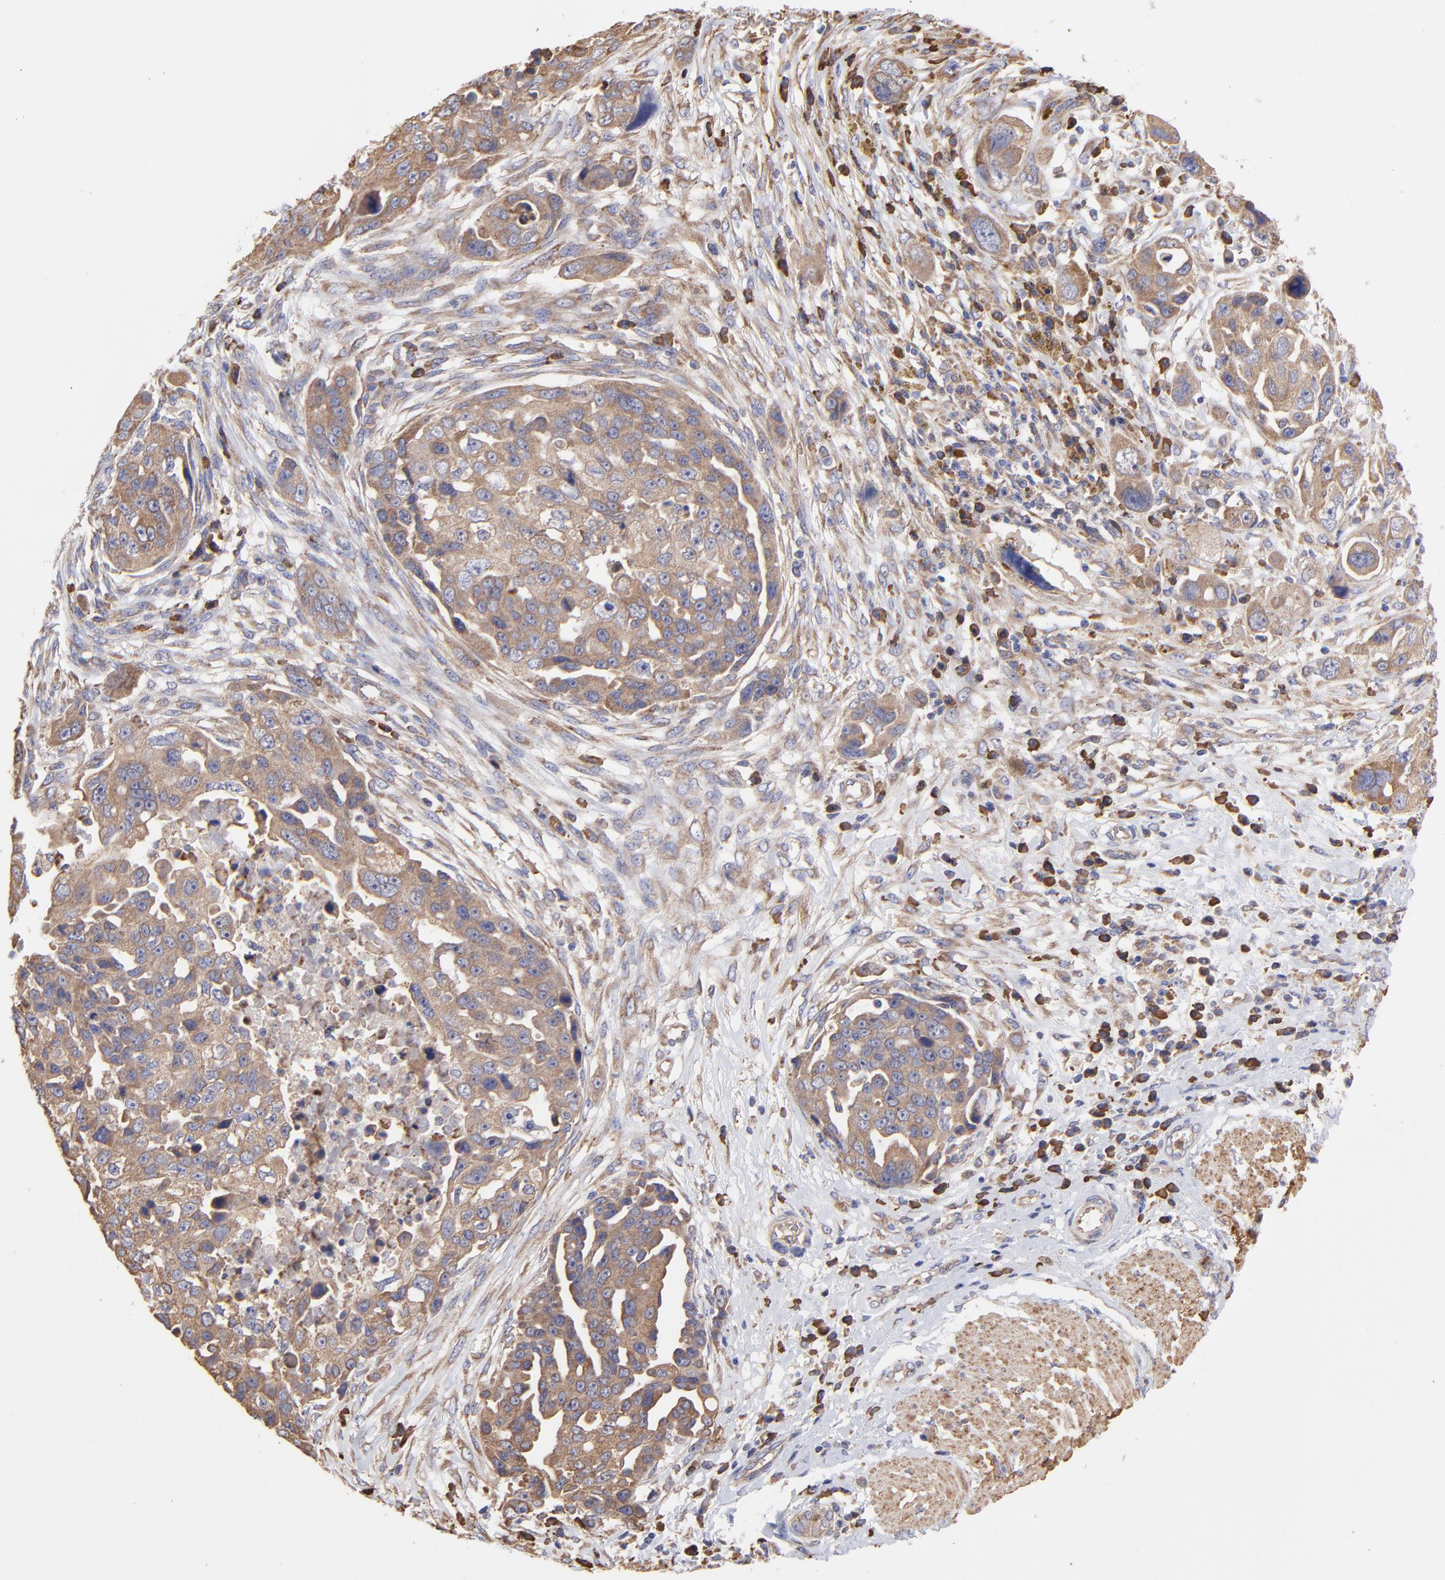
{"staining": {"intensity": "moderate", "quantity": ">75%", "location": "cytoplasmic/membranous"}, "tissue": "ovarian cancer", "cell_type": "Tumor cells", "image_type": "cancer", "snomed": [{"axis": "morphology", "description": "Carcinoma, endometroid"}, {"axis": "topography", "description": "Ovary"}], "caption": "IHC photomicrograph of ovarian endometroid carcinoma stained for a protein (brown), which reveals medium levels of moderate cytoplasmic/membranous positivity in approximately >75% of tumor cells.", "gene": "PFKM", "patient": {"sex": "female", "age": 75}}